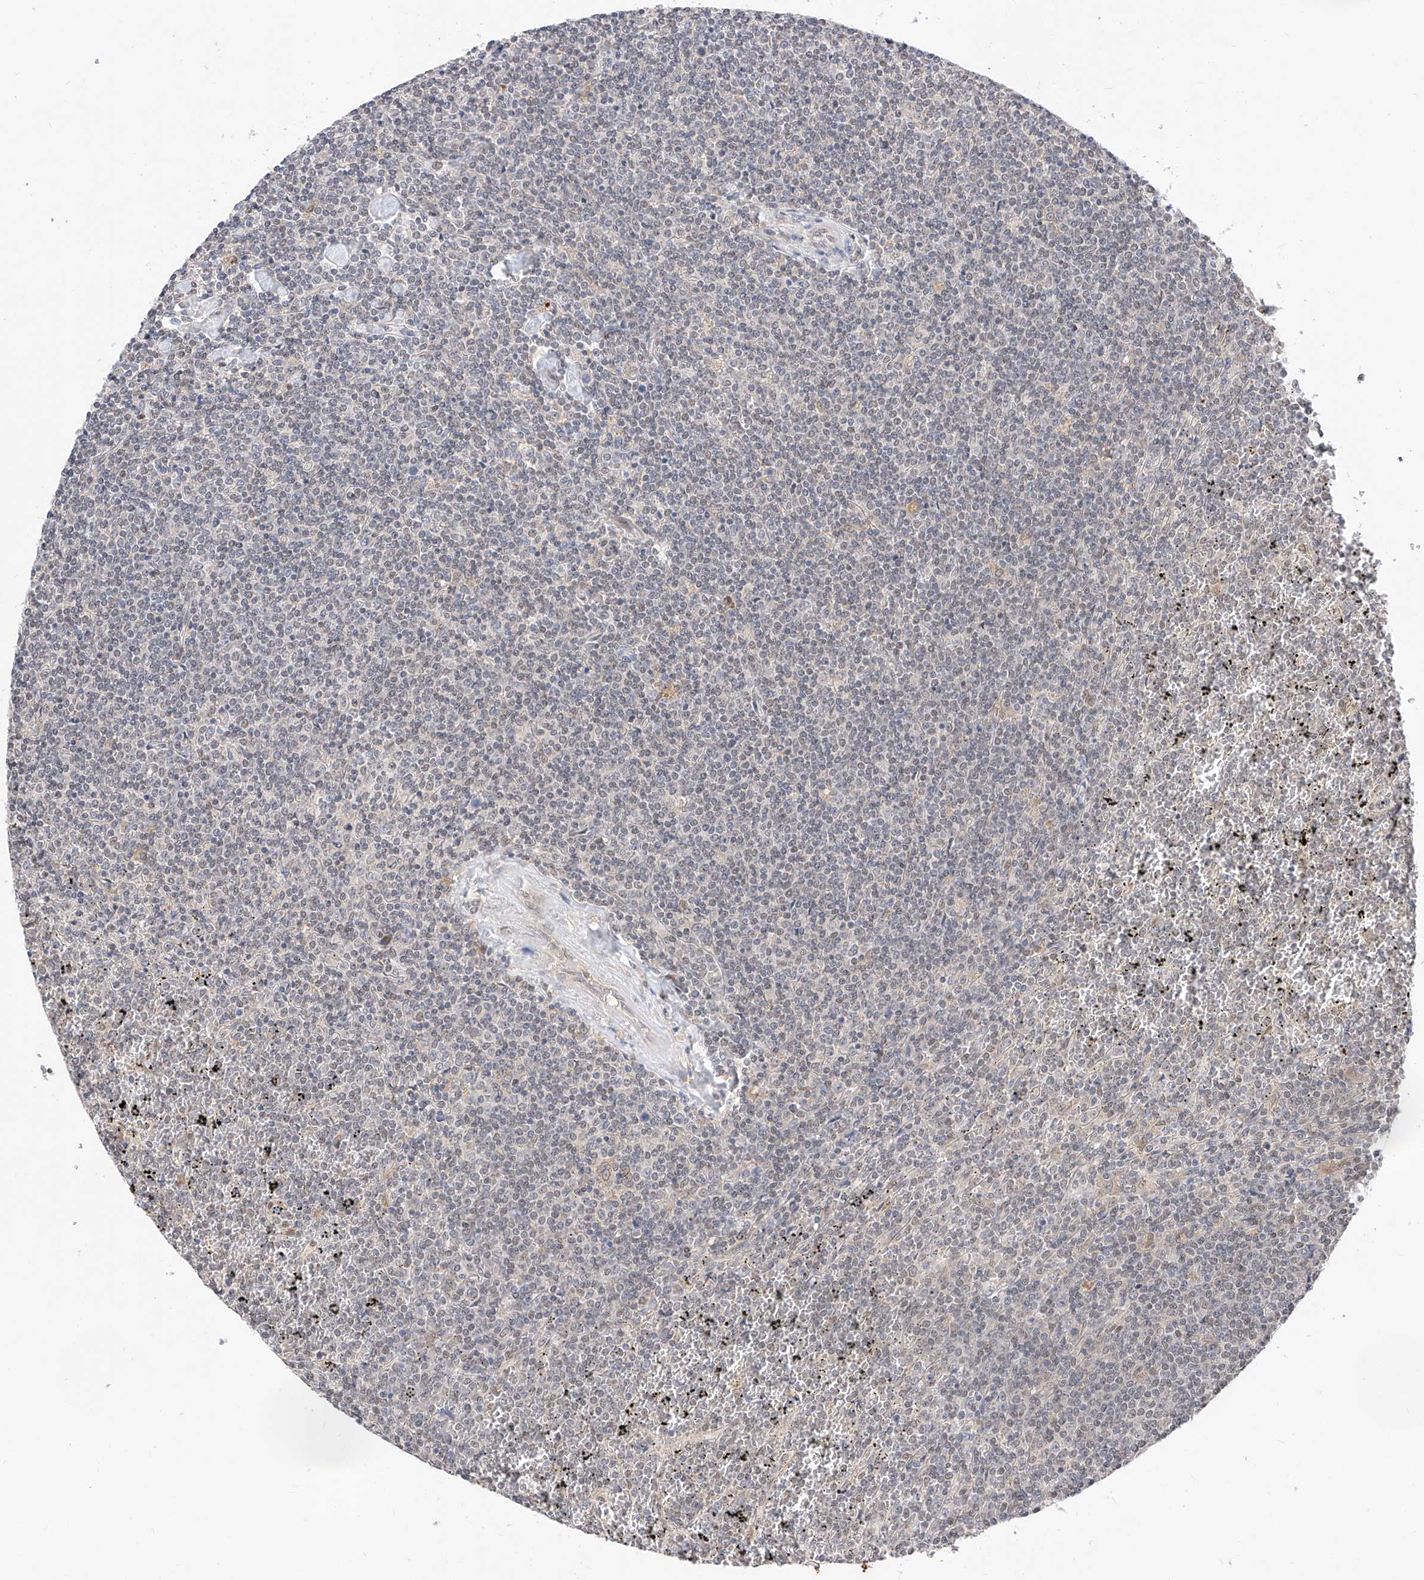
{"staining": {"intensity": "negative", "quantity": "none", "location": "none"}, "tissue": "lymphoma", "cell_type": "Tumor cells", "image_type": "cancer", "snomed": [{"axis": "morphology", "description": "Malignant lymphoma, non-Hodgkin's type, Low grade"}, {"axis": "topography", "description": "Spleen"}], "caption": "Tumor cells show no significant protein expression in lymphoma.", "gene": "ZSCAN4", "patient": {"sex": "female", "age": 19}}